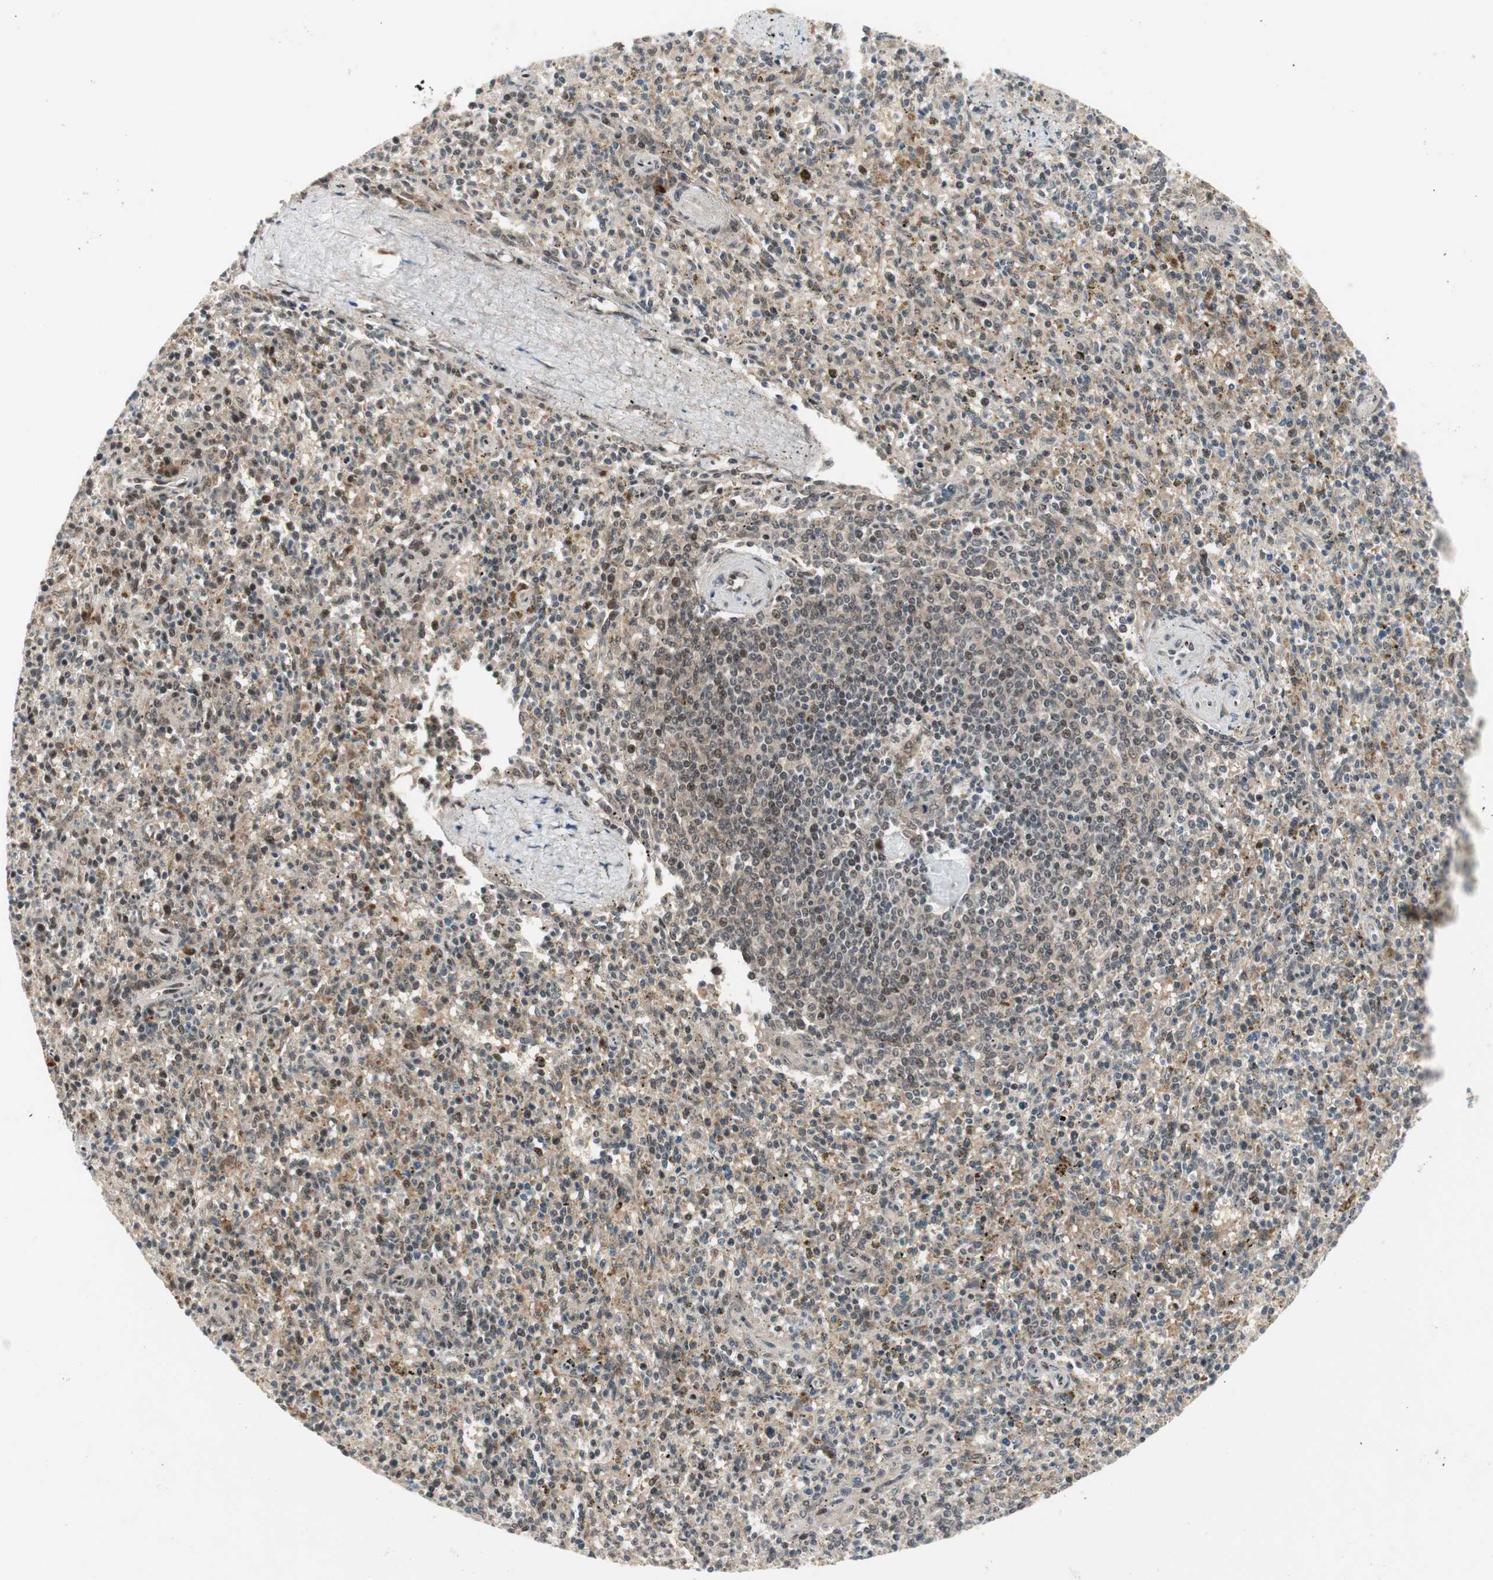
{"staining": {"intensity": "moderate", "quantity": "<25%", "location": "nuclear"}, "tissue": "spleen", "cell_type": "Cells in red pulp", "image_type": "normal", "snomed": [{"axis": "morphology", "description": "Normal tissue, NOS"}, {"axis": "topography", "description": "Spleen"}], "caption": "Moderate nuclear staining for a protein is seen in about <25% of cells in red pulp of normal spleen using immunohistochemistry.", "gene": "TCF12", "patient": {"sex": "male", "age": 72}}